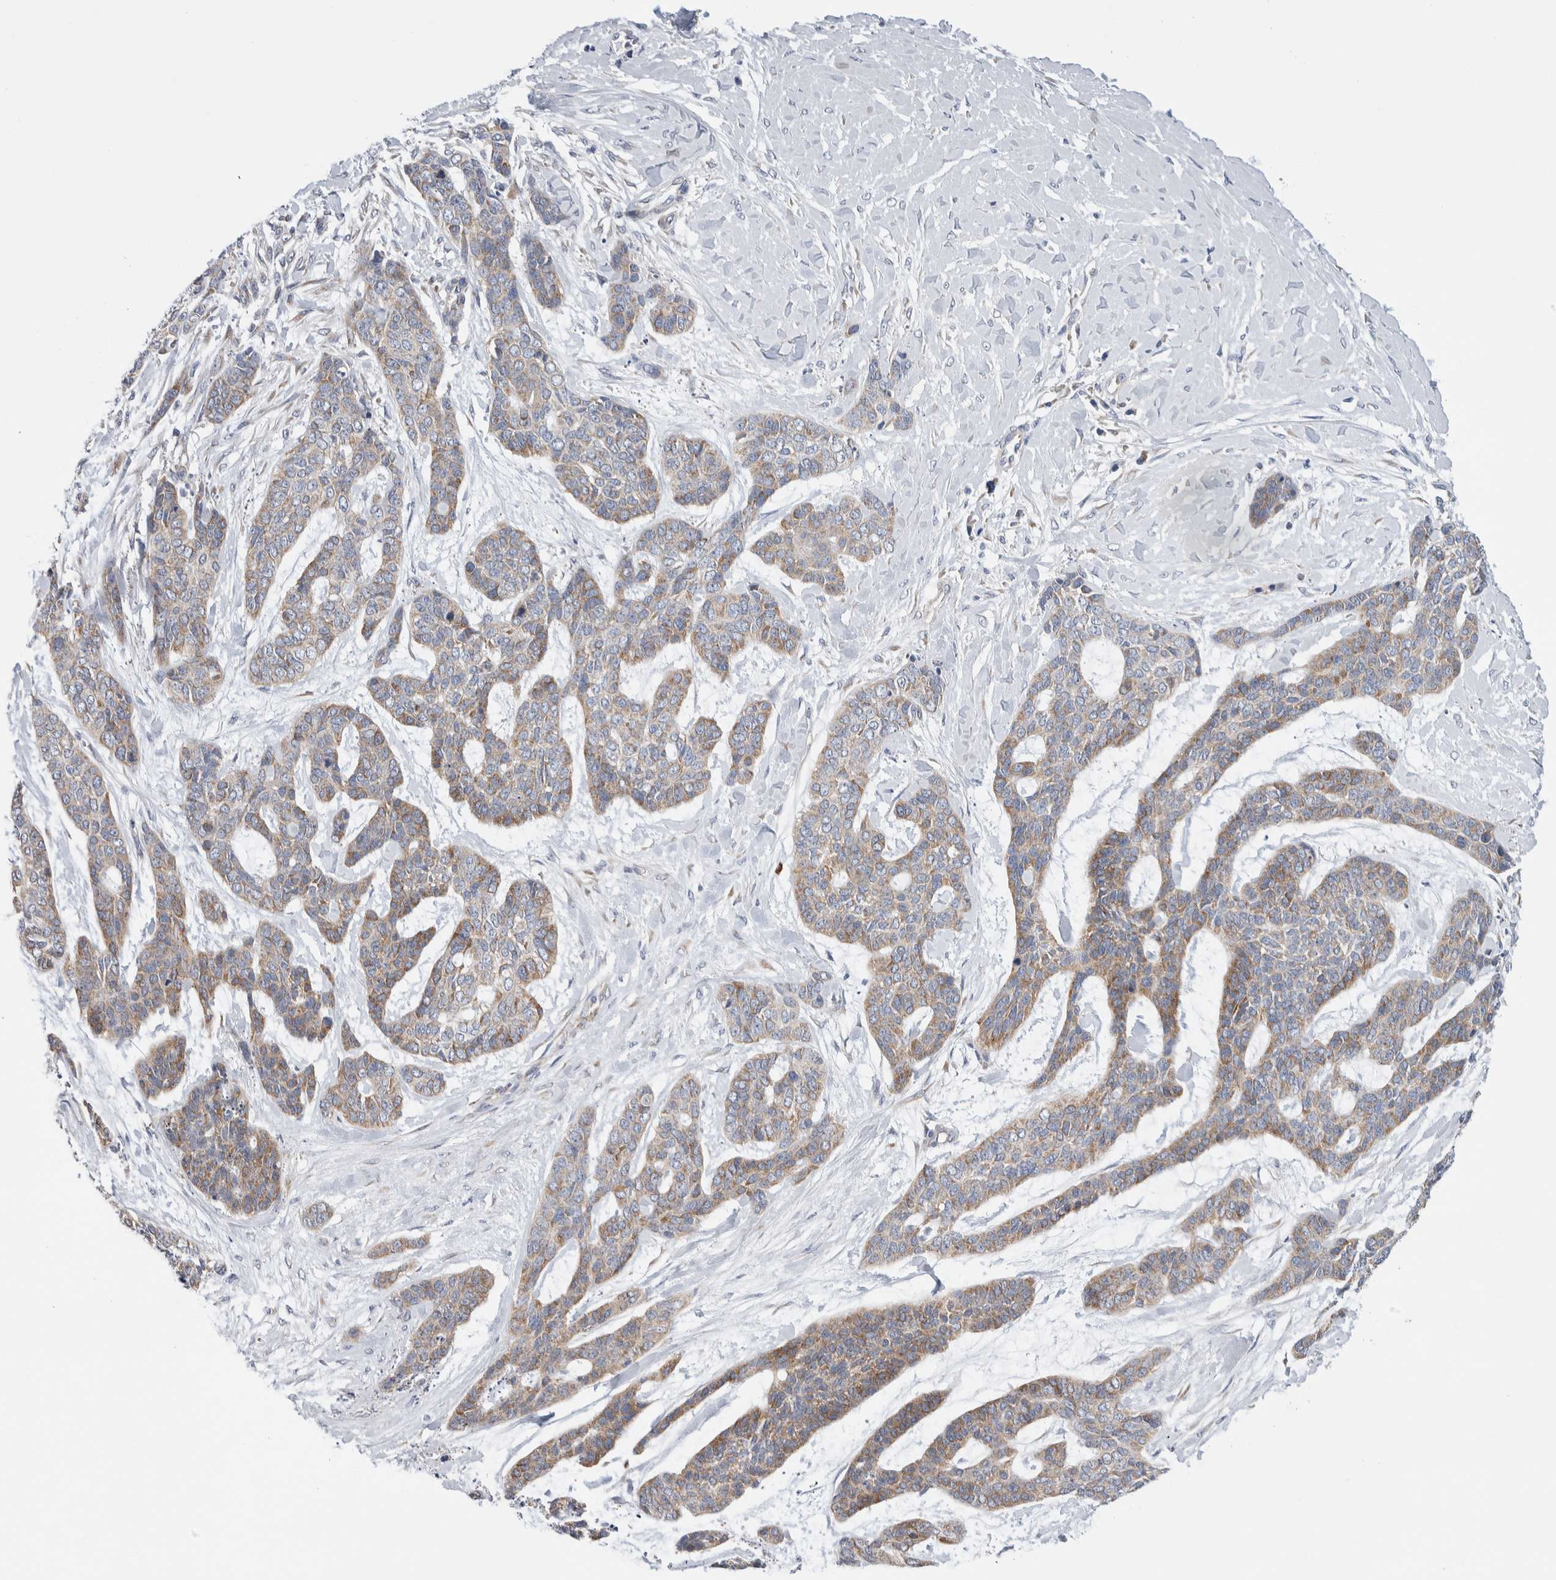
{"staining": {"intensity": "weak", "quantity": ">75%", "location": "cytoplasmic/membranous"}, "tissue": "skin cancer", "cell_type": "Tumor cells", "image_type": "cancer", "snomed": [{"axis": "morphology", "description": "Basal cell carcinoma"}, {"axis": "topography", "description": "Skin"}], "caption": "DAB immunohistochemical staining of human skin cancer reveals weak cytoplasmic/membranous protein staining in approximately >75% of tumor cells.", "gene": "RACK1", "patient": {"sex": "female", "age": 64}}